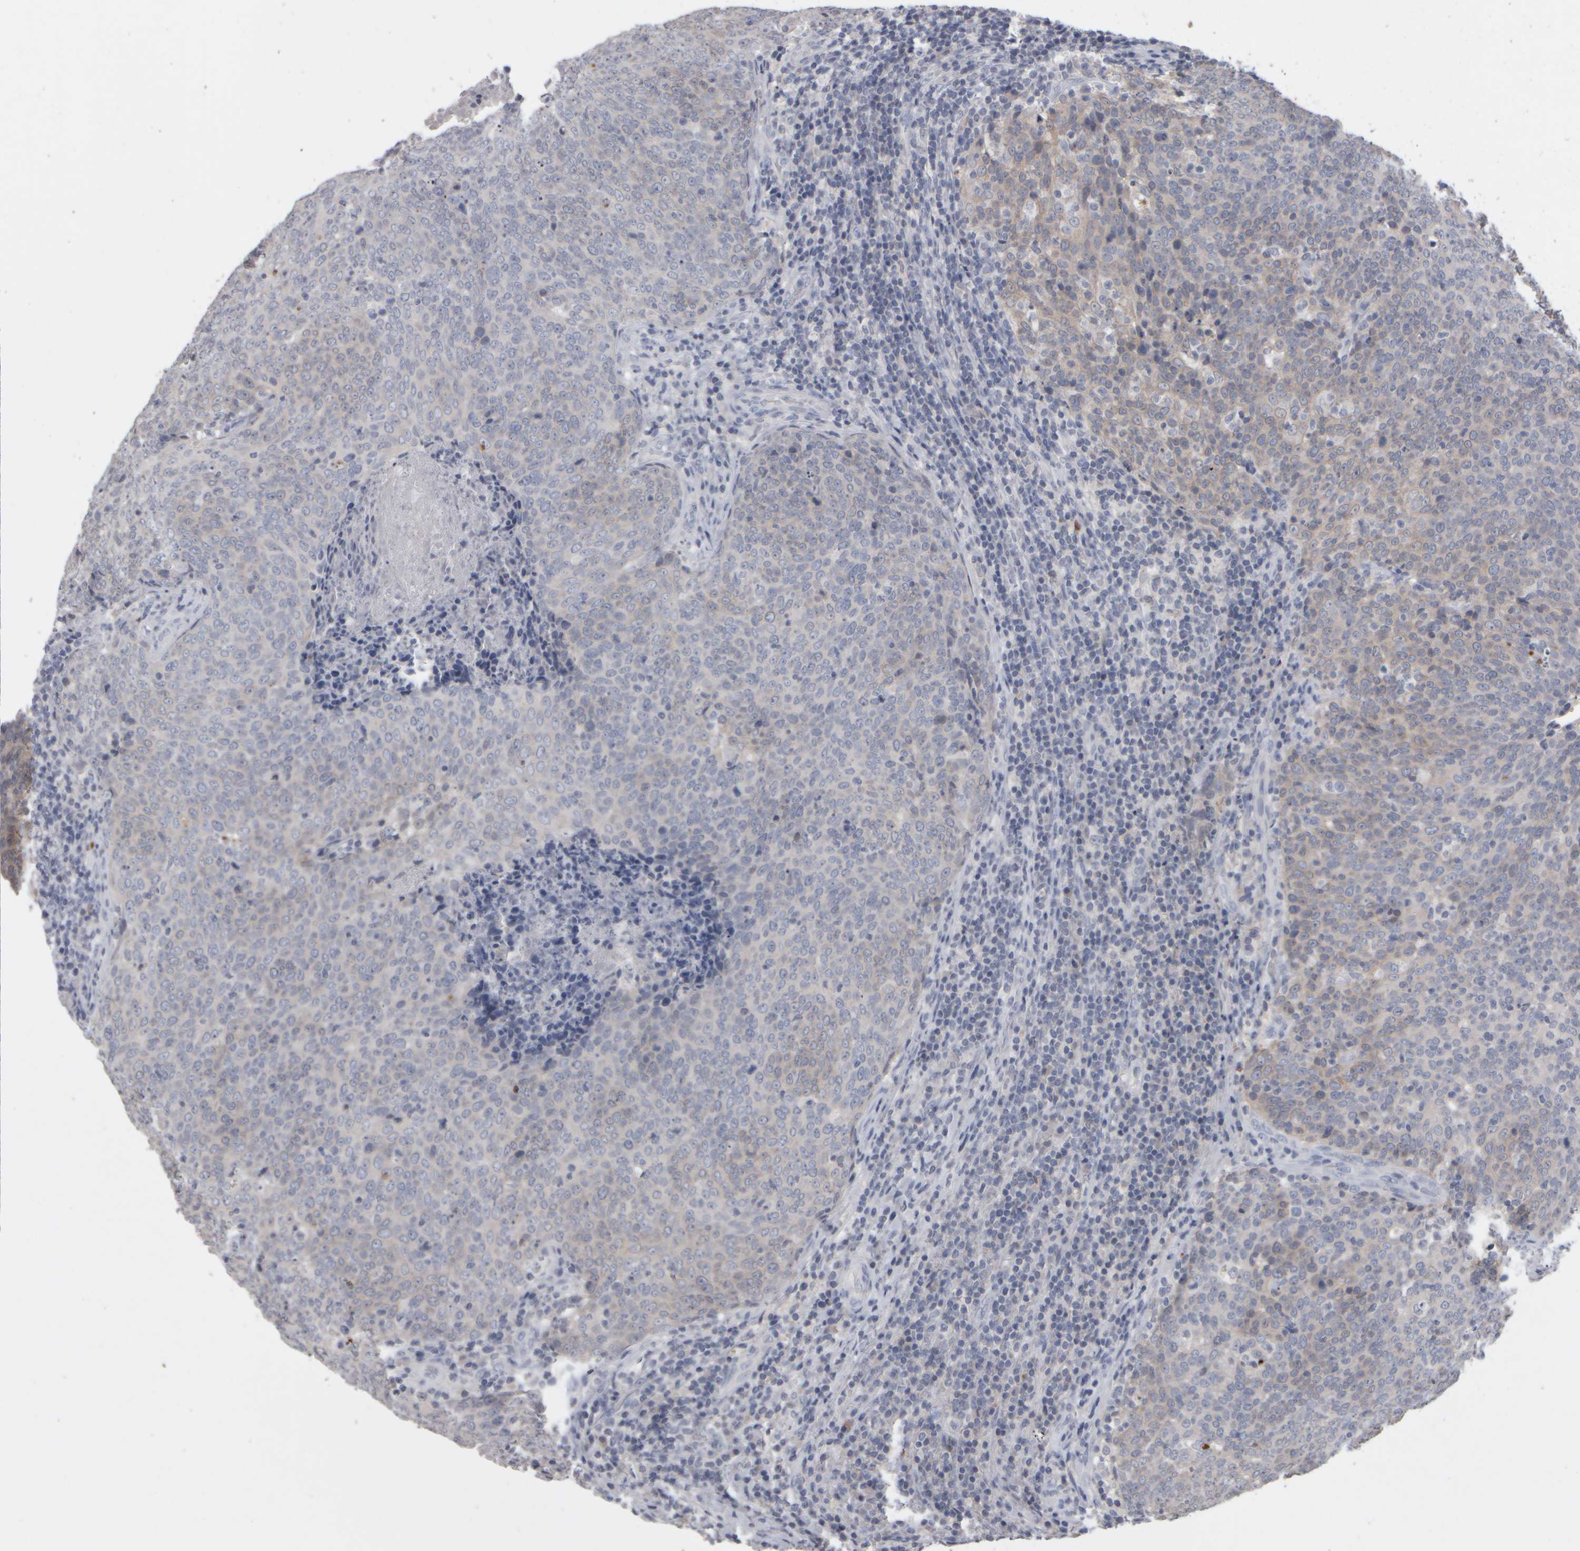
{"staining": {"intensity": "negative", "quantity": "none", "location": "none"}, "tissue": "head and neck cancer", "cell_type": "Tumor cells", "image_type": "cancer", "snomed": [{"axis": "morphology", "description": "Squamous cell carcinoma, NOS"}, {"axis": "morphology", "description": "Squamous cell carcinoma, metastatic, NOS"}, {"axis": "topography", "description": "Lymph node"}, {"axis": "topography", "description": "Head-Neck"}], "caption": "Immunohistochemistry (IHC) of squamous cell carcinoma (head and neck) demonstrates no expression in tumor cells.", "gene": "EPHX2", "patient": {"sex": "male", "age": 62}}